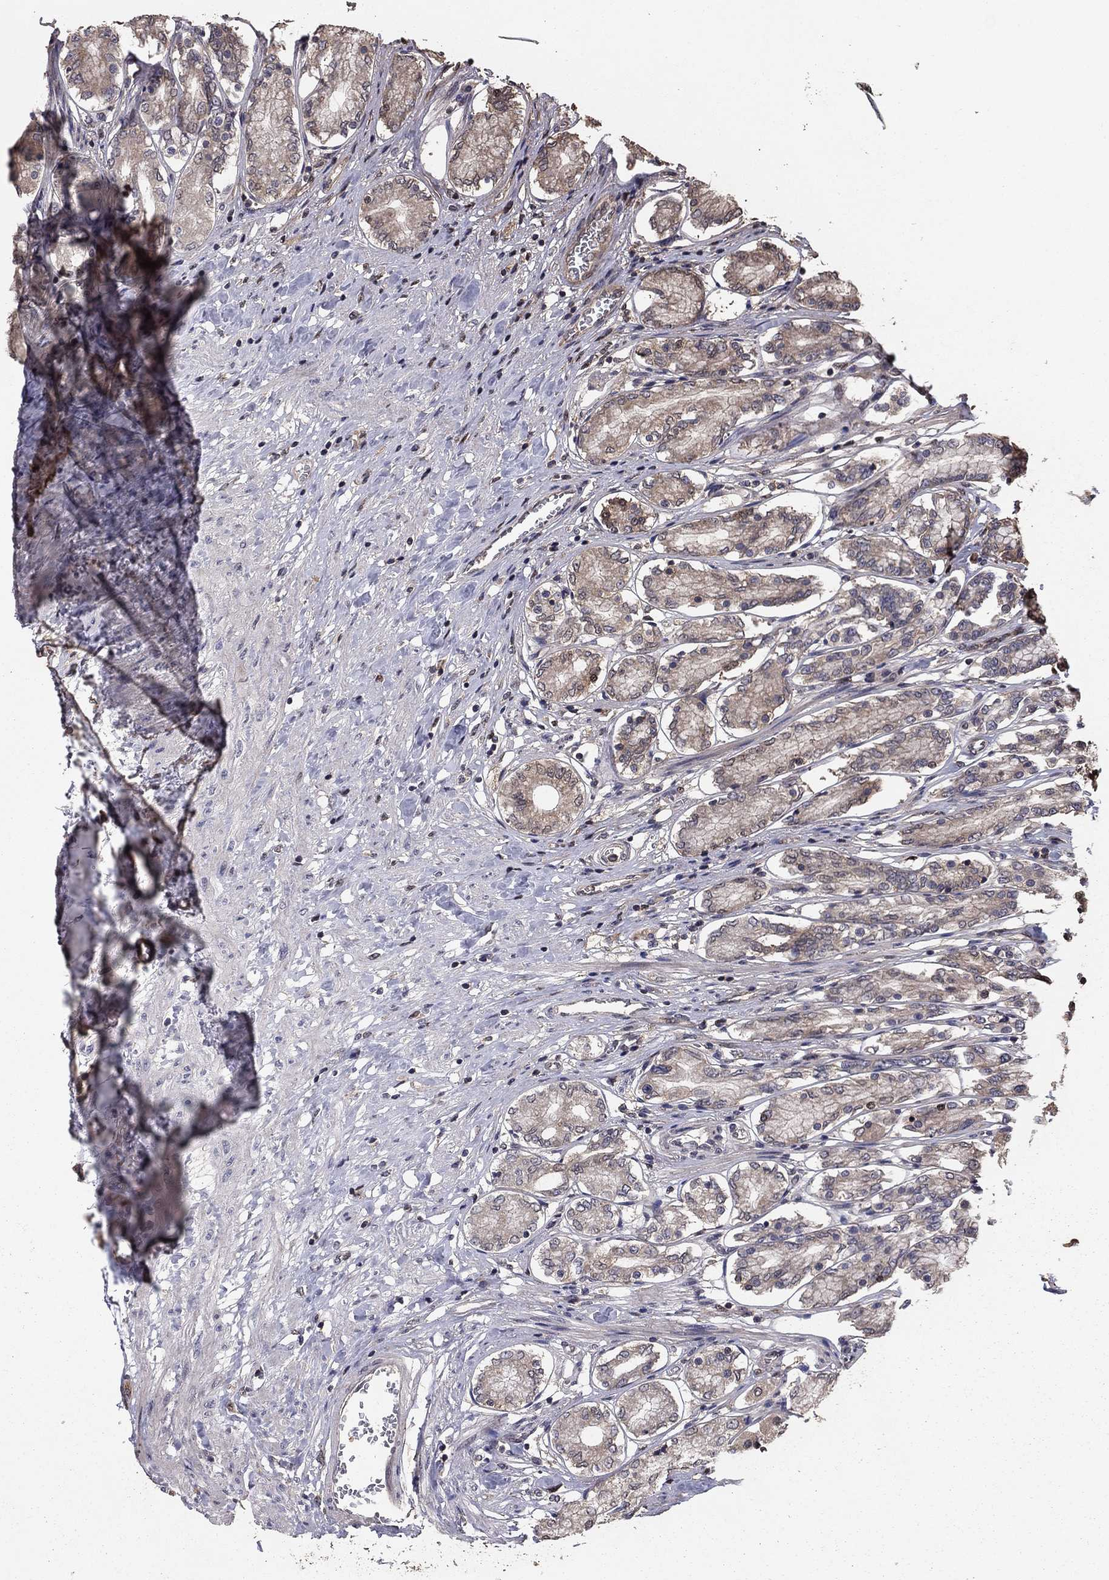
{"staining": {"intensity": "negative", "quantity": "none", "location": "none"}, "tissue": "stomach", "cell_type": "Glandular cells", "image_type": "normal", "snomed": [{"axis": "morphology", "description": "Normal tissue, NOS"}, {"axis": "topography", "description": "Stomach"}], "caption": "This is an IHC image of benign human stomach. There is no expression in glandular cells.", "gene": "GYG1", "patient": {"sex": "female", "age": 65}}